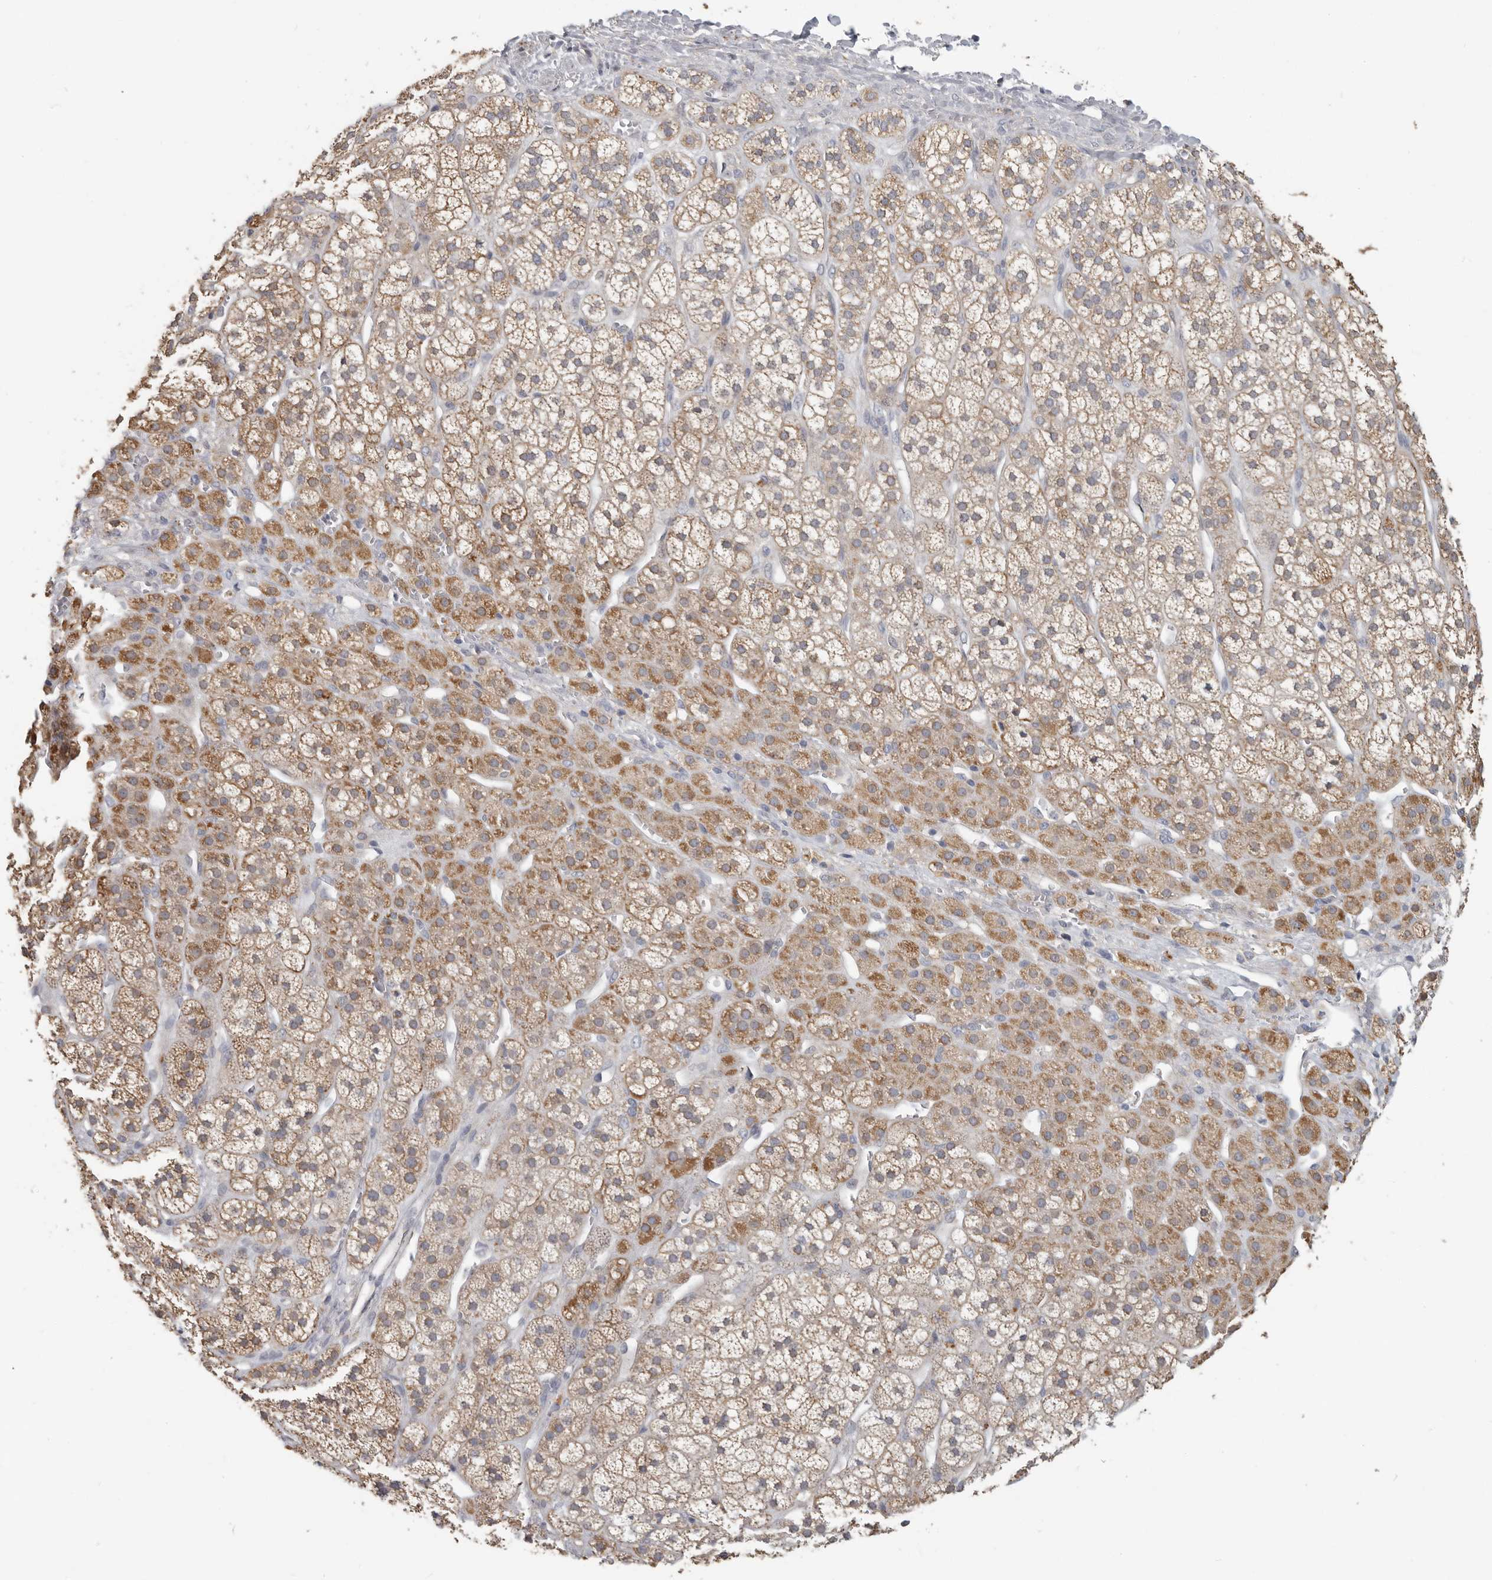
{"staining": {"intensity": "moderate", "quantity": ">75%", "location": "cytoplasmic/membranous"}, "tissue": "adrenal gland", "cell_type": "Glandular cells", "image_type": "normal", "snomed": [{"axis": "morphology", "description": "Normal tissue, NOS"}, {"axis": "topography", "description": "Adrenal gland"}], "caption": "High-power microscopy captured an immunohistochemistry image of normal adrenal gland, revealing moderate cytoplasmic/membranous positivity in approximately >75% of glandular cells. (DAB IHC with brightfield microscopy, high magnification).", "gene": "UNK", "patient": {"sex": "male", "age": 56}}